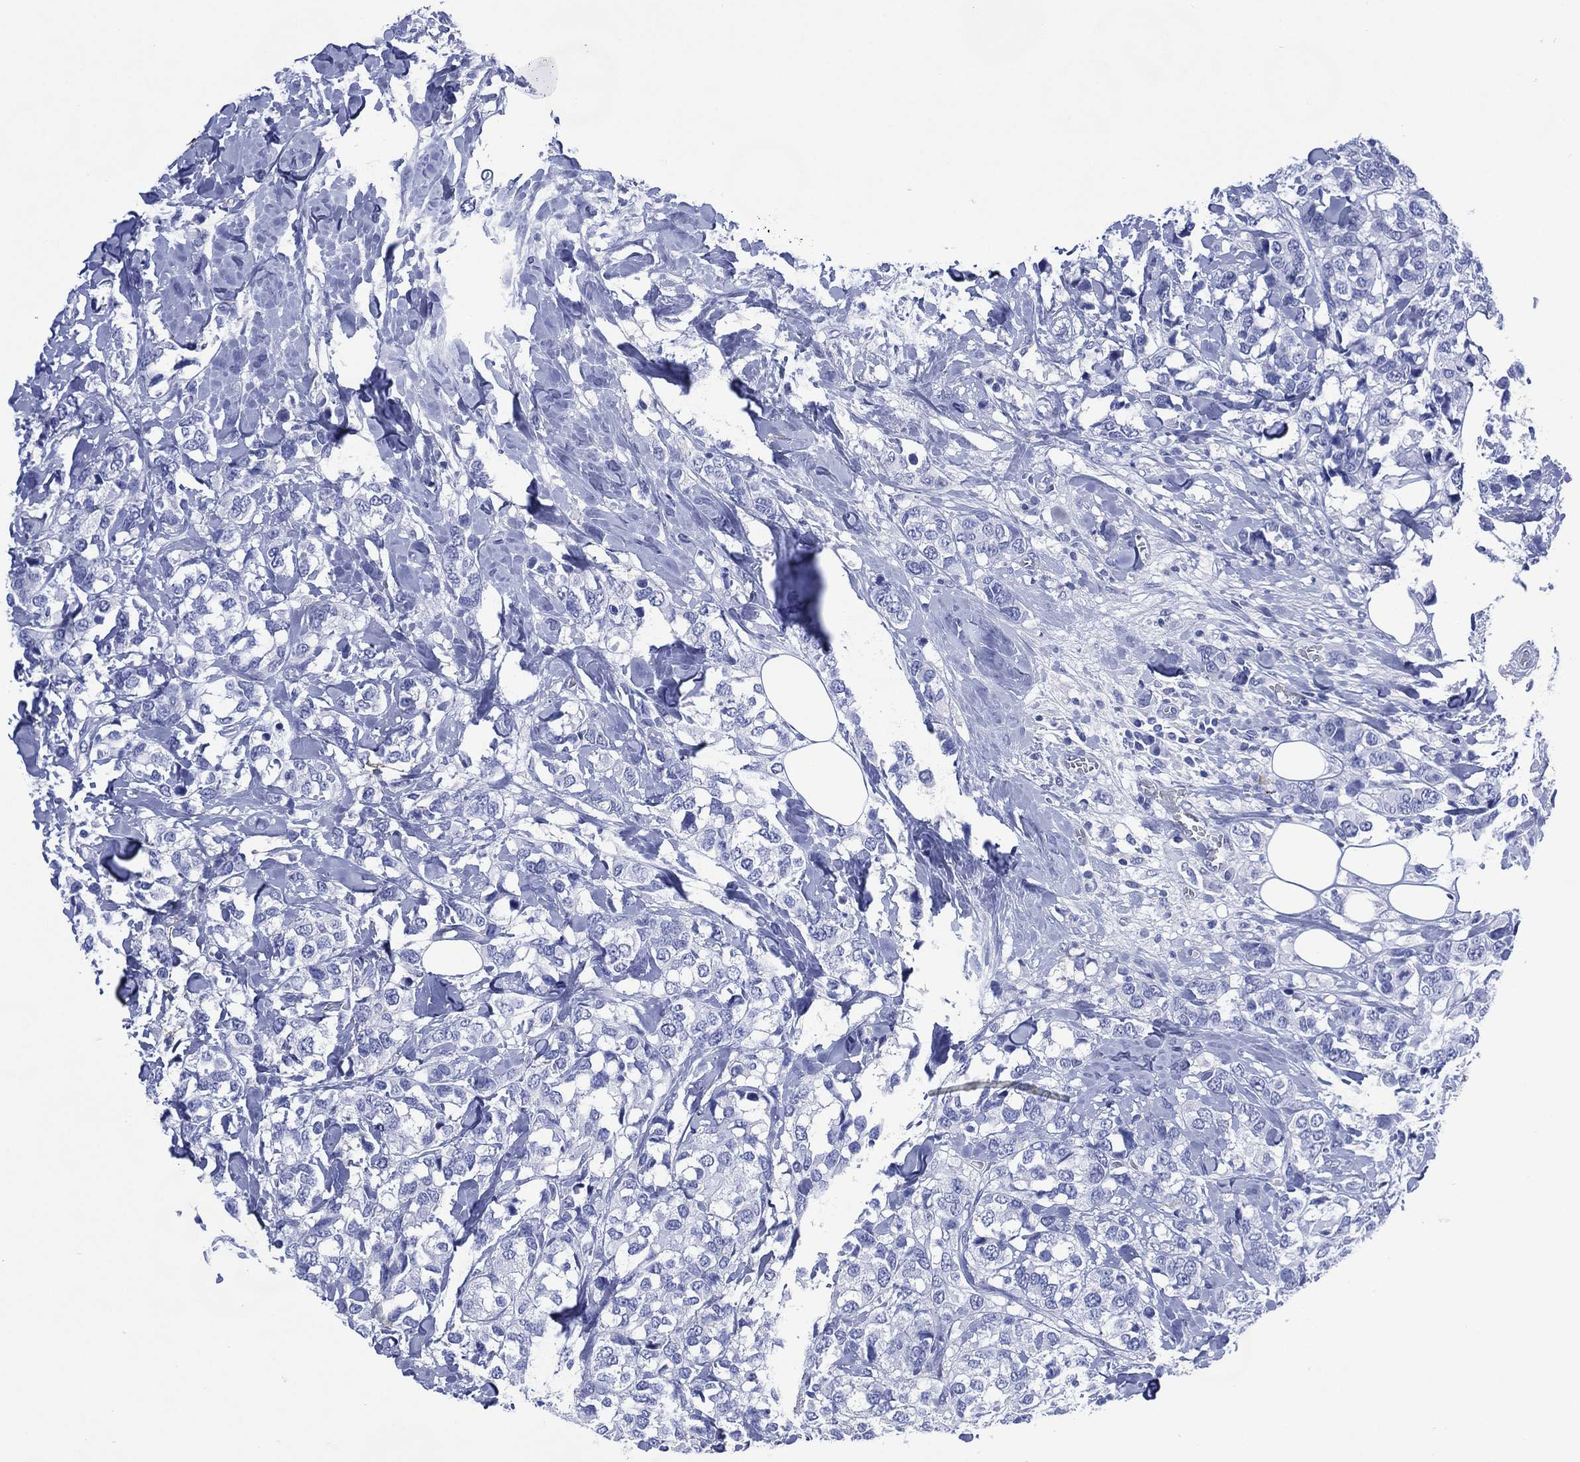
{"staining": {"intensity": "negative", "quantity": "none", "location": "none"}, "tissue": "breast cancer", "cell_type": "Tumor cells", "image_type": "cancer", "snomed": [{"axis": "morphology", "description": "Lobular carcinoma"}, {"axis": "topography", "description": "Breast"}], "caption": "Protein analysis of breast cancer shows no significant staining in tumor cells. The staining is performed using DAB brown chromogen with nuclei counter-stained in using hematoxylin.", "gene": "SHCBP1L", "patient": {"sex": "female", "age": 59}}